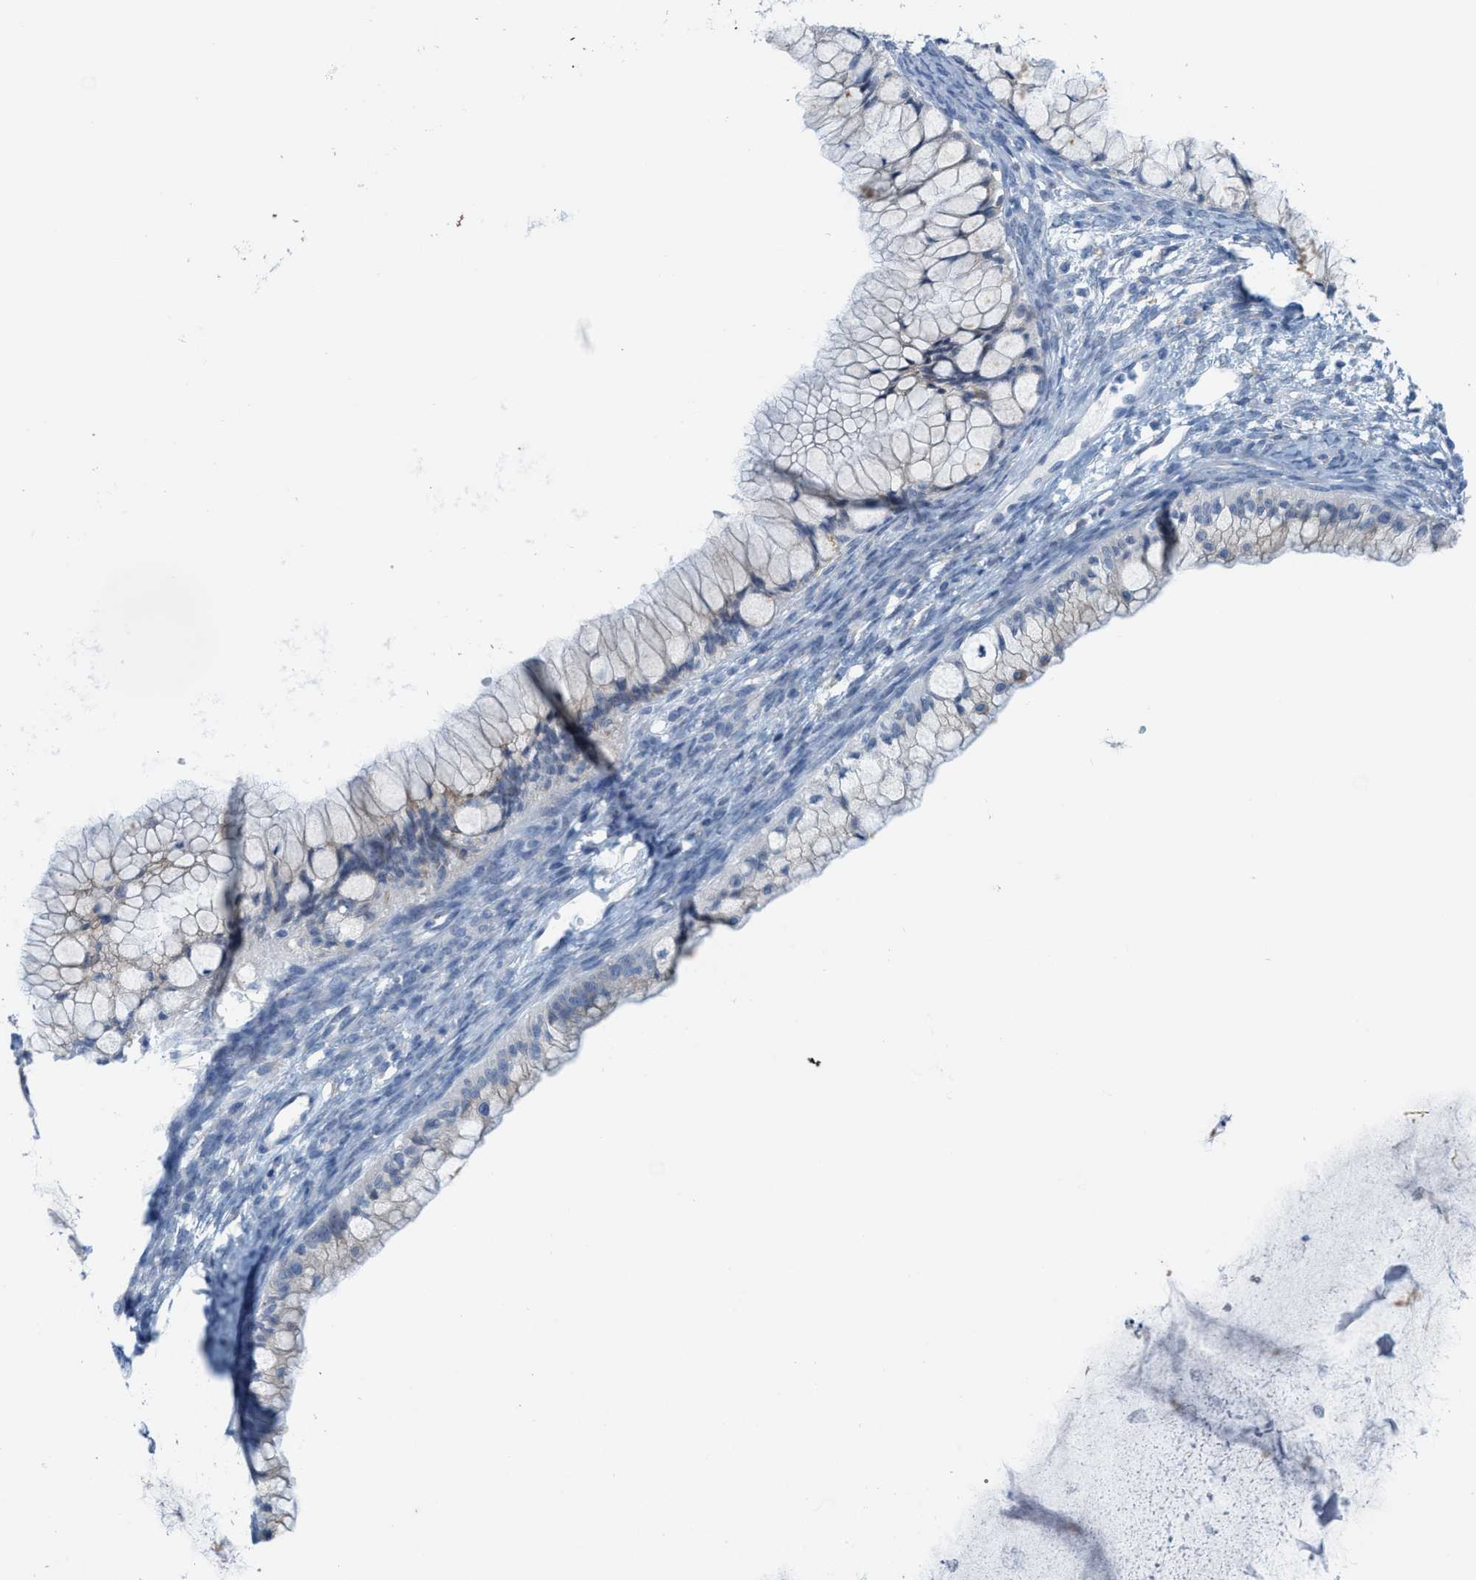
{"staining": {"intensity": "weak", "quantity": "<25%", "location": "cytoplasmic/membranous"}, "tissue": "ovarian cancer", "cell_type": "Tumor cells", "image_type": "cancer", "snomed": [{"axis": "morphology", "description": "Cystadenocarcinoma, mucinous, NOS"}, {"axis": "topography", "description": "Ovary"}], "caption": "Tumor cells show no significant positivity in ovarian mucinous cystadenocarcinoma.", "gene": "KIFC3", "patient": {"sex": "female", "age": 57}}